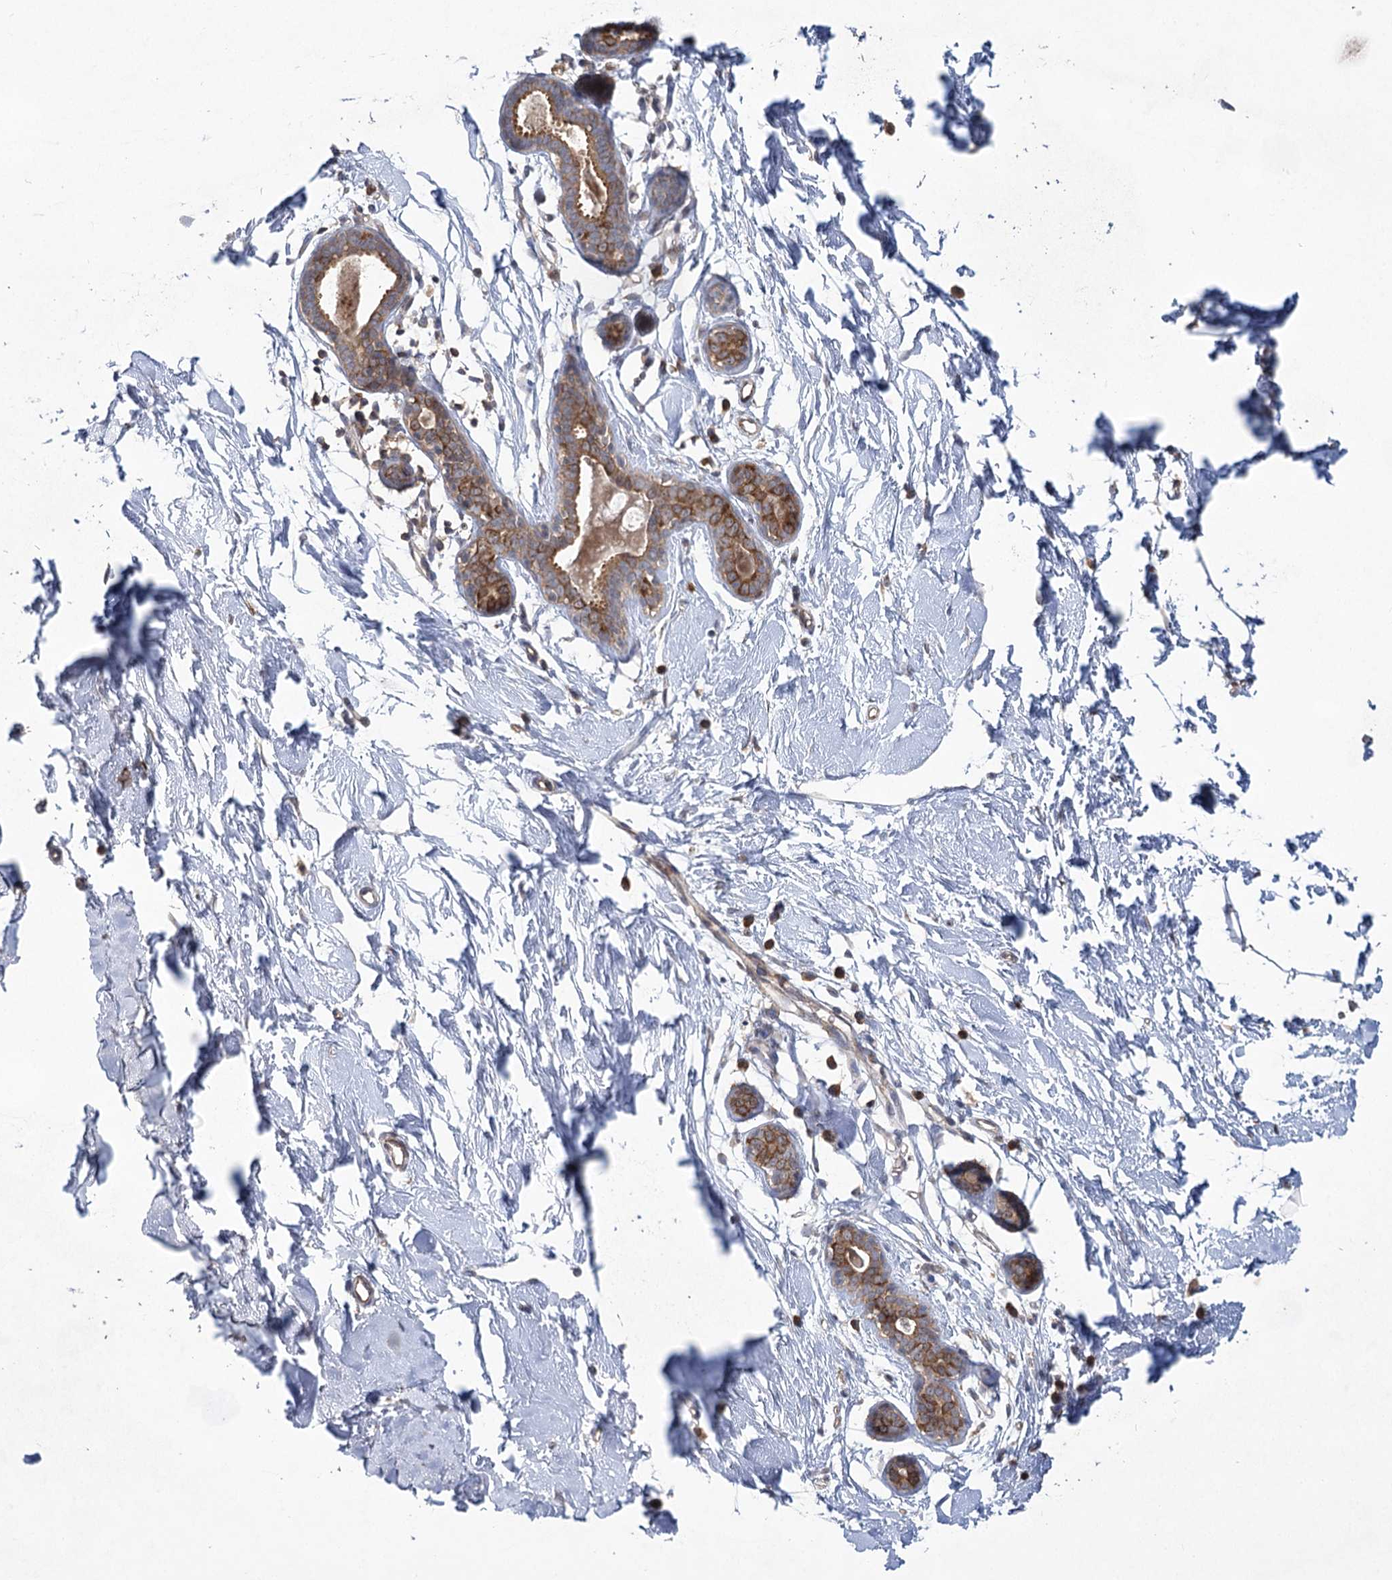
{"staining": {"intensity": "weak", "quantity": "25%-75%", "location": "cytoplasmic/membranous"}, "tissue": "adipose tissue", "cell_type": "Adipocytes", "image_type": "normal", "snomed": [{"axis": "morphology", "description": "Normal tissue, NOS"}, {"axis": "topography", "description": "Breast"}], "caption": "Adipocytes exhibit low levels of weak cytoplasmic/membranous expression in approximately 25%-75% of cells in benign human adipose tissue.", "gene": "EIF3A", "patient": {"sex": "female", "age": 23}}